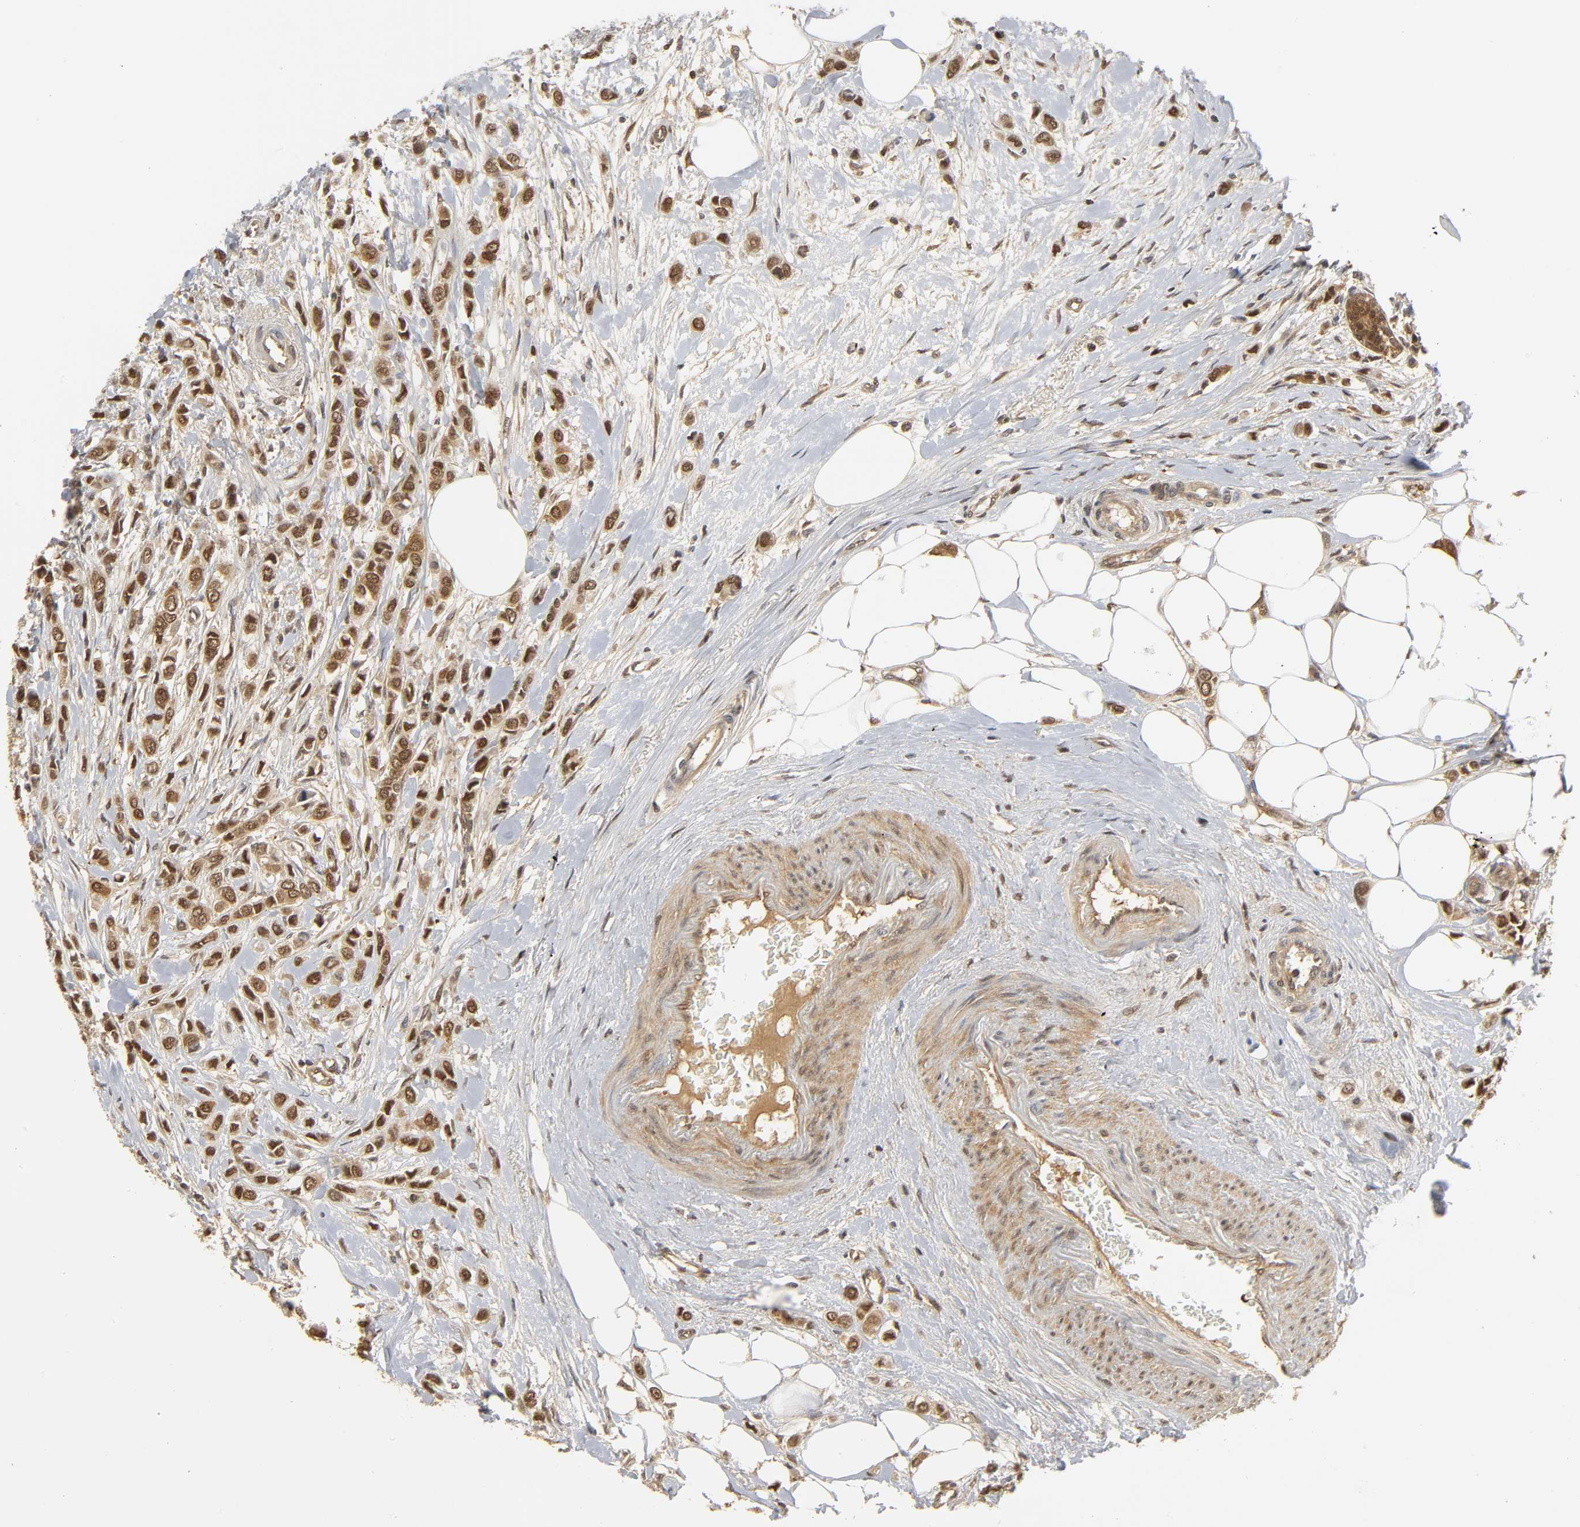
{"staining": {"intensity": "moderate", "quantity": ">75%", "location": "cytoplasmic/membranous,nuclear"}, "tissue": "breast cancer", "cell_type": "Tumor cells", "image_type": "cancer", "snomed": [{"axis": "morphology", "description": "Lobular carcinoma"}, {"axis": "topography", "description": "Breast"}], "caption": "Brown immunohistochemical staining in breast lobular carcinoma demonstrates moderate cytoplasmic/membranous and nuclear positivity in approximately >75% of tumor cells. (Stains: DAB in brown, nuclei in blue, Microscopy: brightfield microscopy at high magnification).", "gene": "PARK7", "patient": {"sex": "female", "age": 51}}